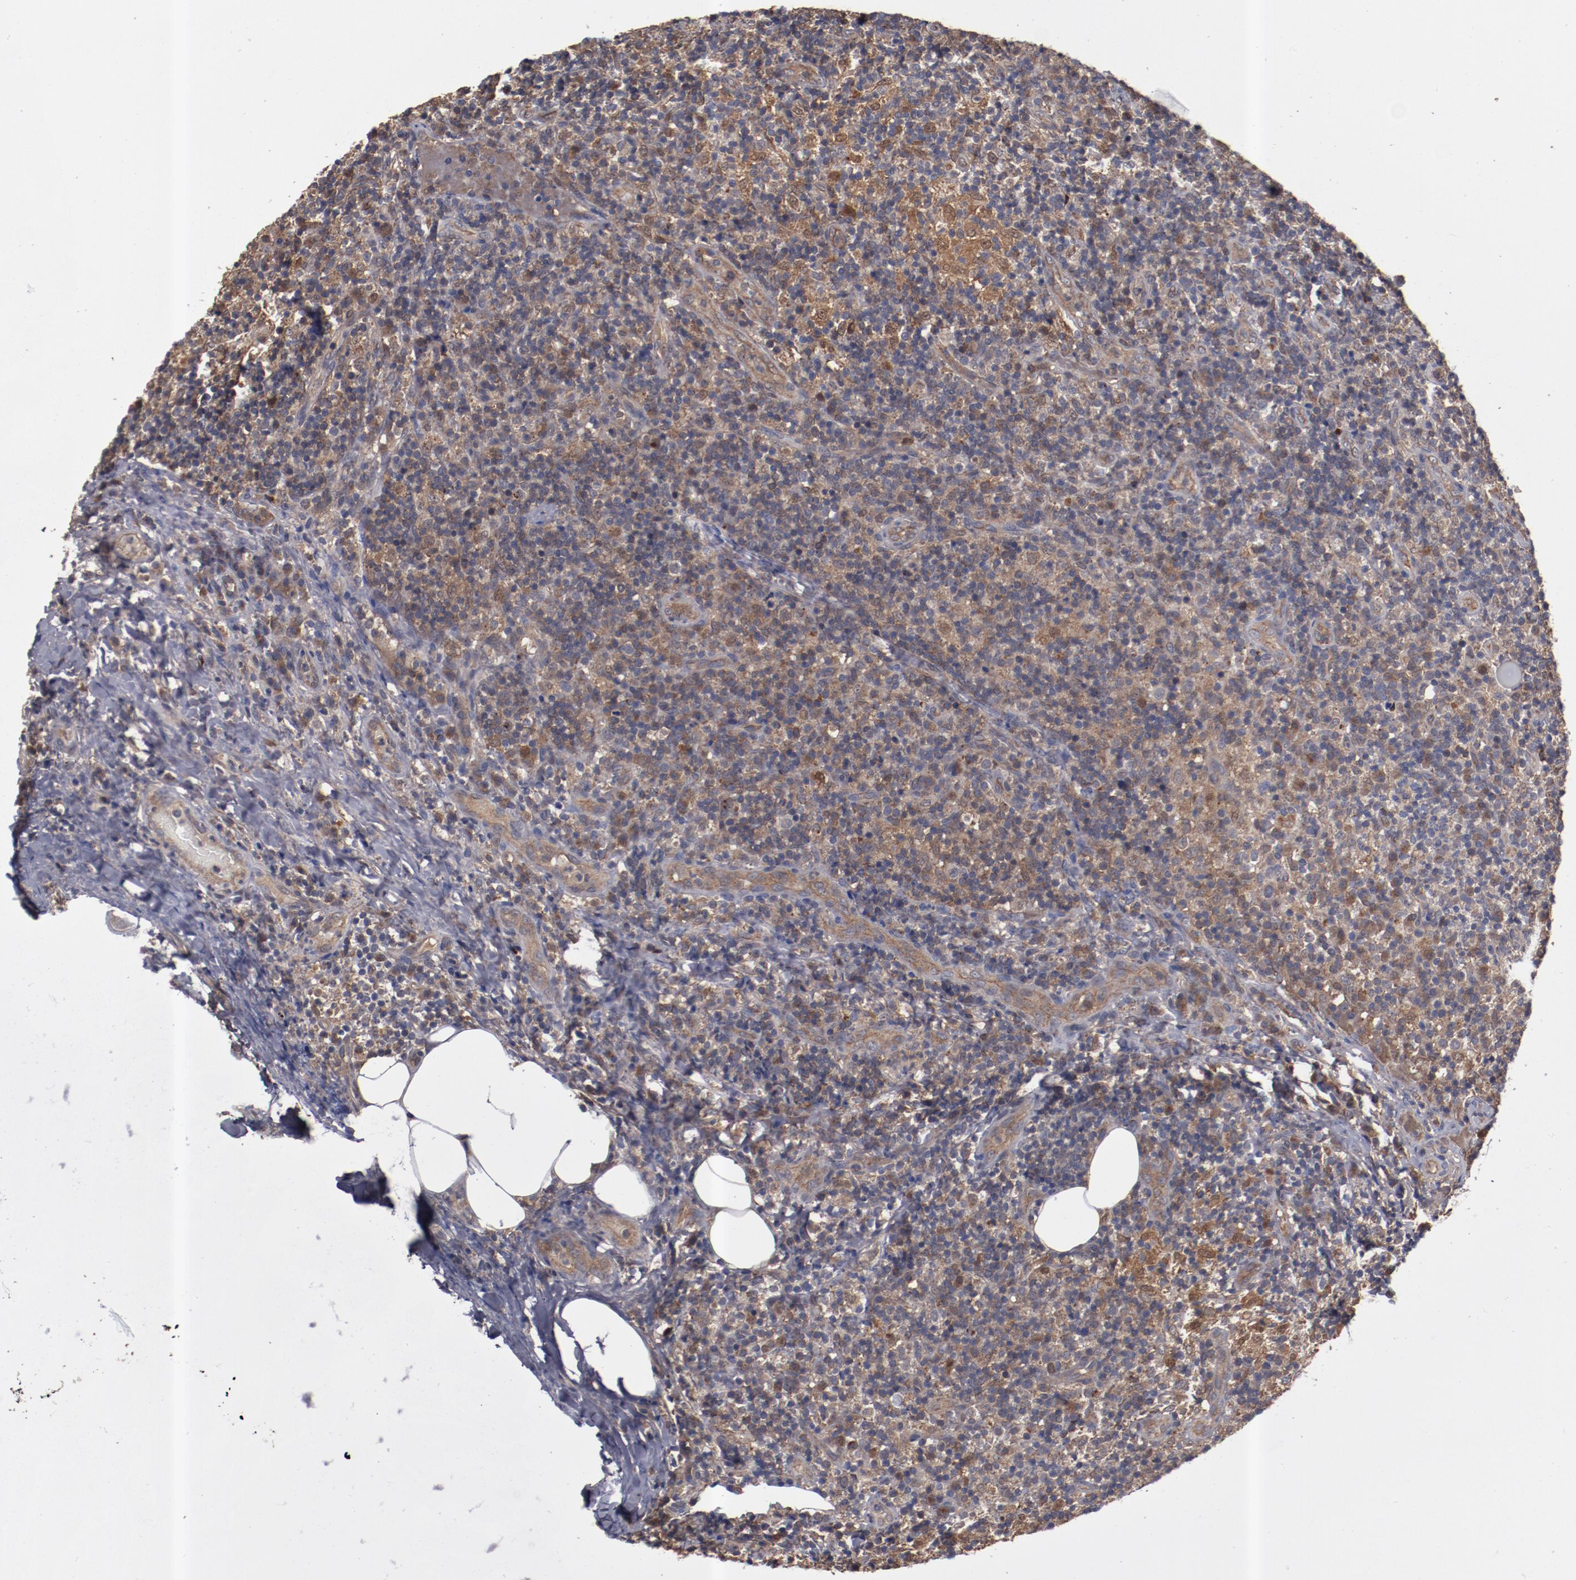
{"staining": {"intensity": "moderate", "quantity": "25%-75%", "location": "cytoplasmic/membranous"}, "tissue": "lymph node", "cell_type": "Germinal center cells", "image_type": "normal", "snomed": [{"axis": "morphology", "description": "Normal tissue, NOS"}, {"axis": "morphology", "description": "Inflammation, NOS"}, {"axis": "topography", "description": "Lymph node"}], "caption": "A micrograph of human lymph node stained for a protein reveals moderate cytoplasmic/membranous brown staining in germinal center cells. (Stains: DAB (3,3'-diaminobenzidine) in brown, nuclei in blue, Microscopy: brightfield microscopy at high magnification).", "gene": "DNAAF2", "patient": {"sex": "male", "age": 46}}